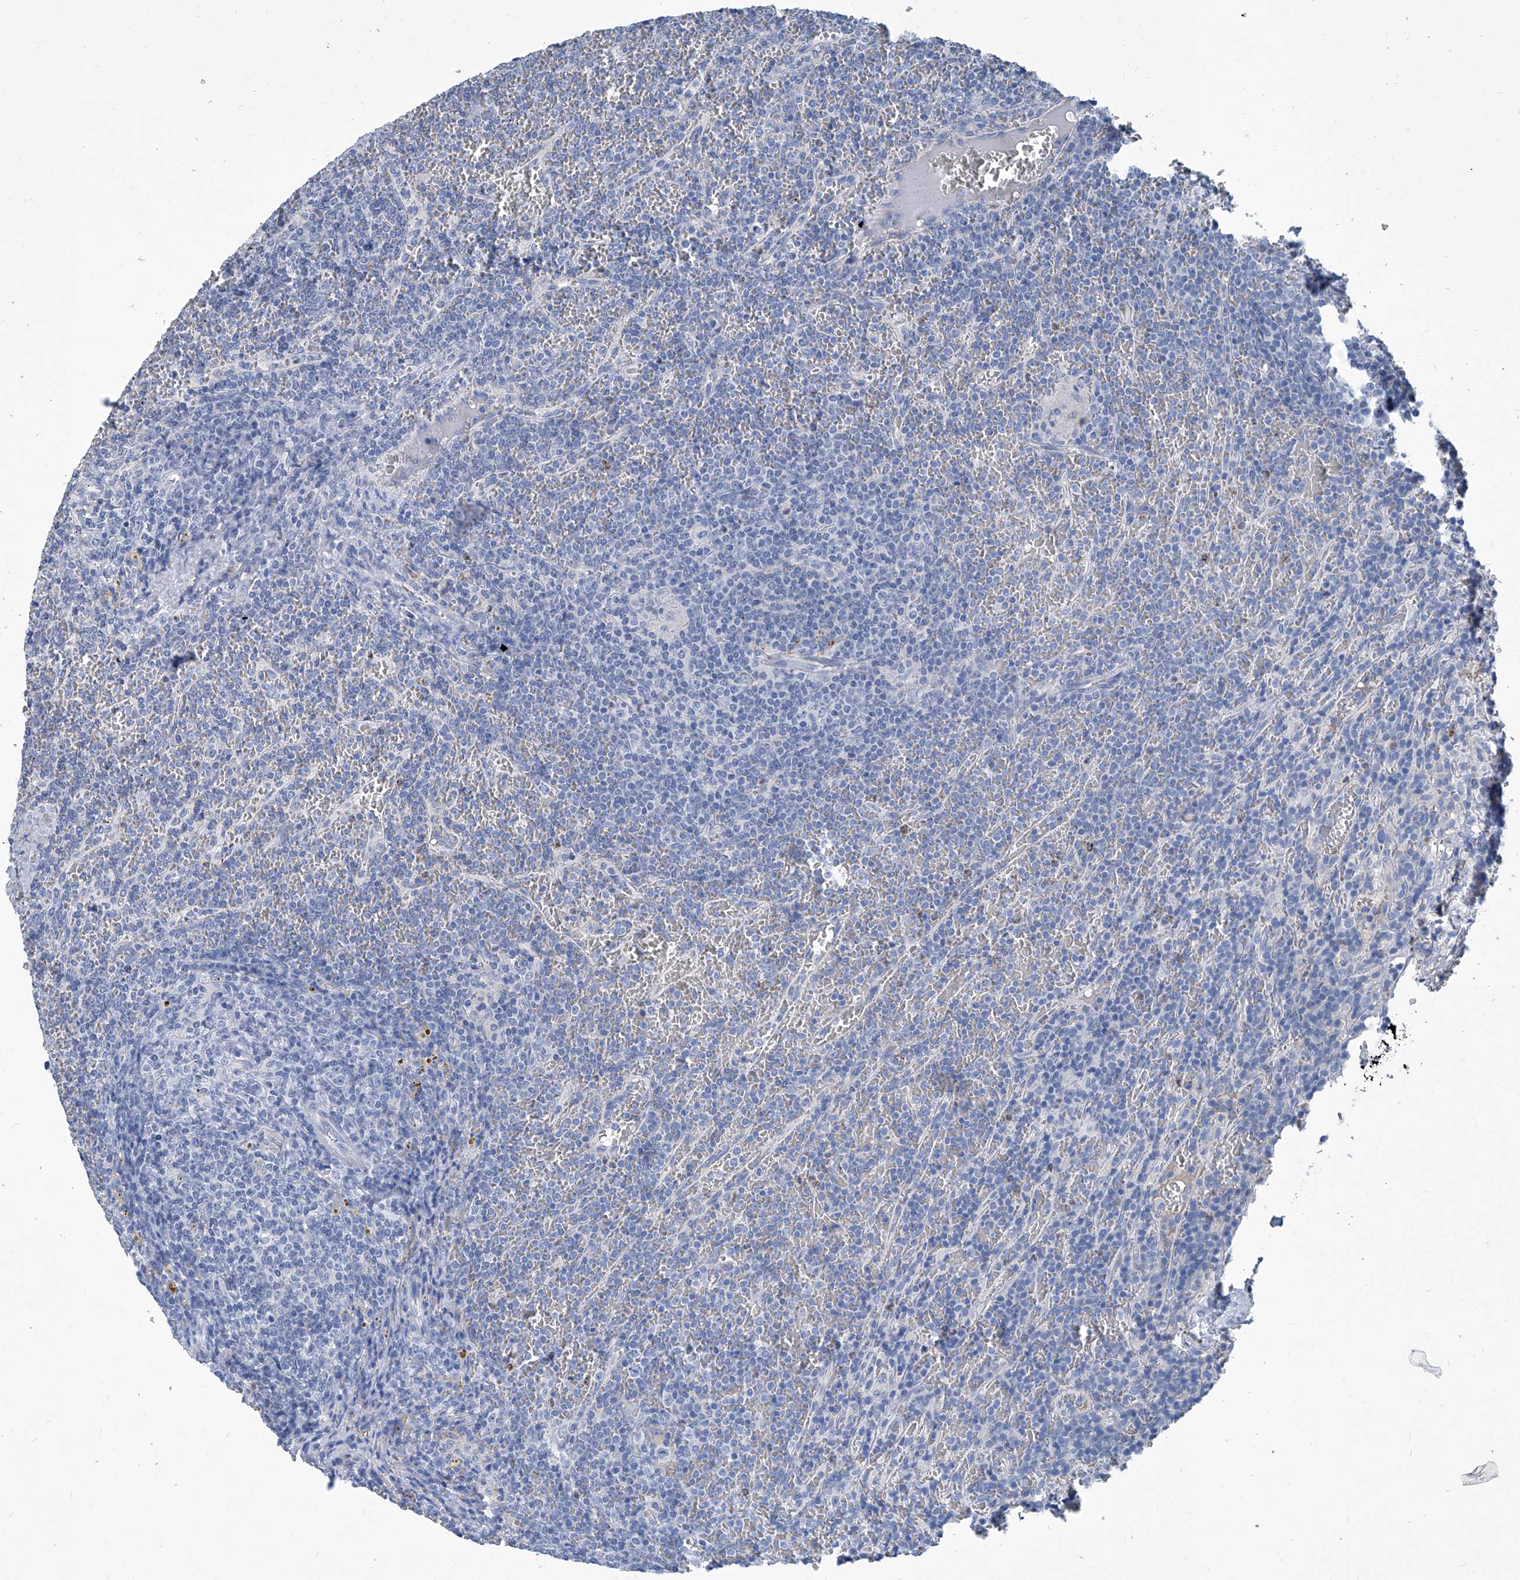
{"staining": {"intensity": "negative", "quantity": "none", "location": "none"}, "tissue": "lymphoma", "cell_type": "Tumor cells", "image_type": "cancer", "snomed": [{"axis": "morphology", "description": "Malignant lymphoma, non-Hodgkin's type, Low grade"}, {"axis": "topography", "description": "Spleen"}], "caption": "IHC histopathology image of human lymphoma stained for a protein (brown), which displays no positivity in tumor cells.", "gene": "MTARC1", "patient": {"sex": "female", "age": 19}}